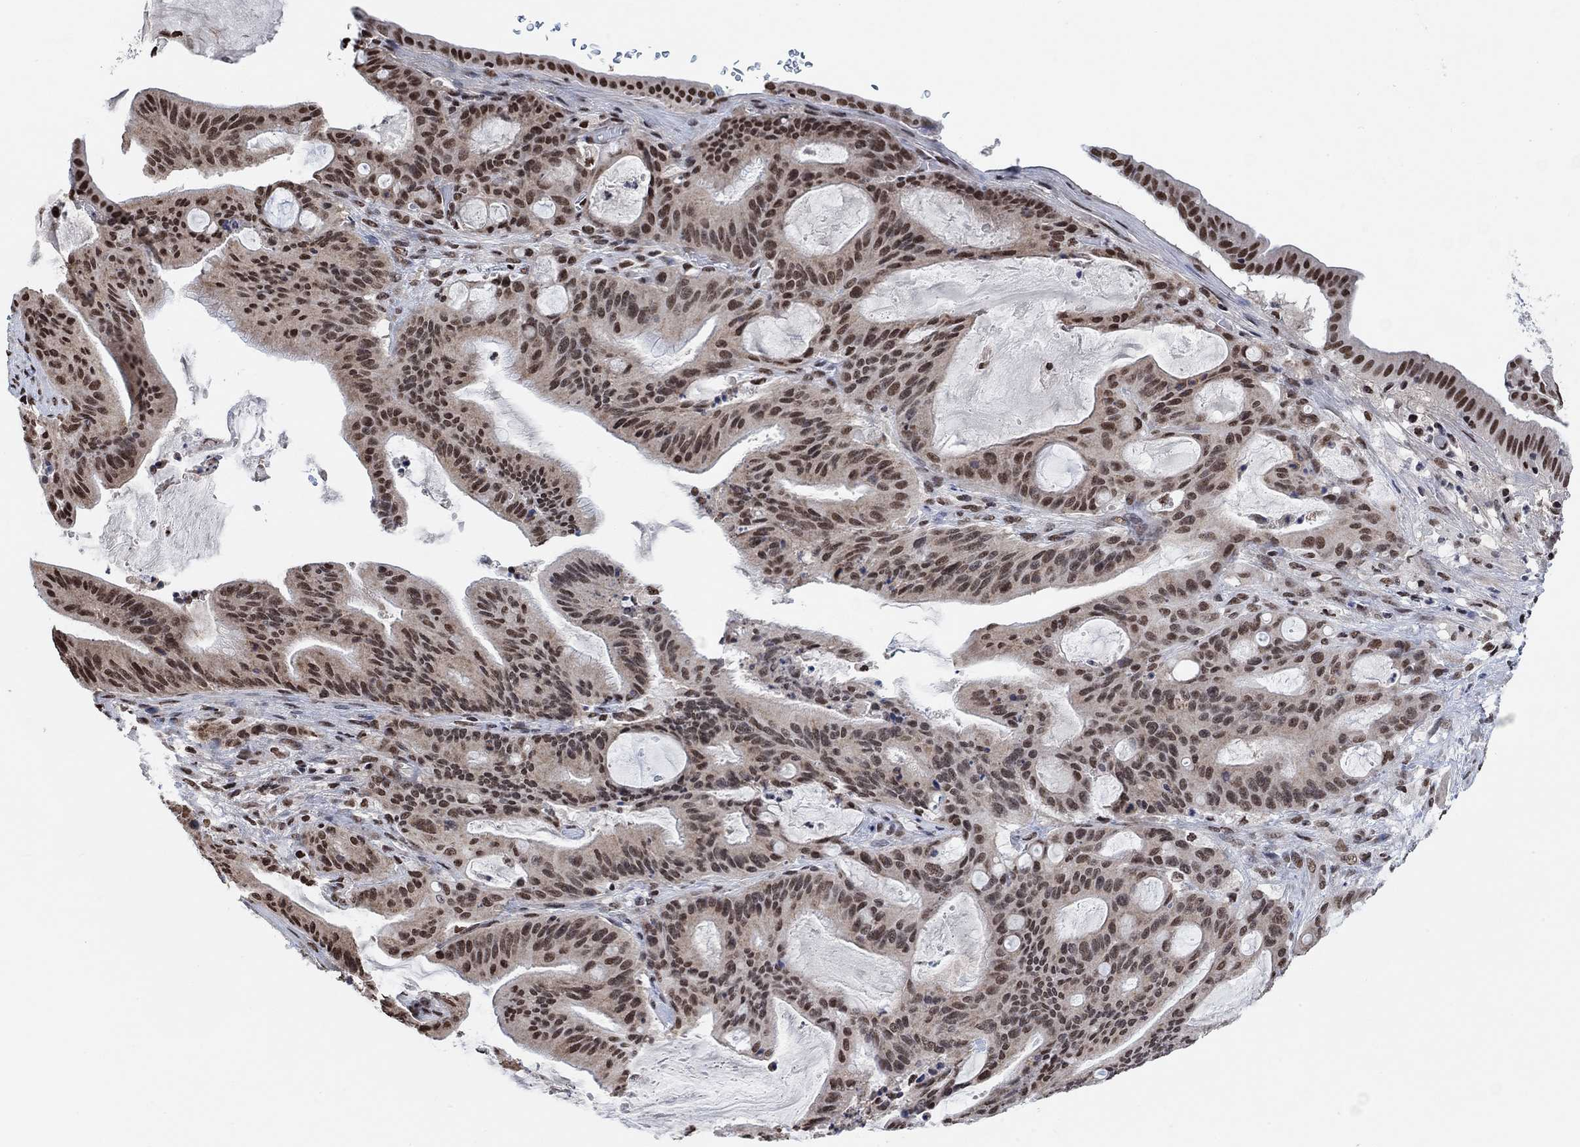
{"staining": {"intensity": "moderate", "quantity": ">75%", "location": "nuclear"}, "tissue": "liver cancer", "cell_type": "Tumor cells", "image_type": "cancer", "snomed": [{"axis": "morphology", "description": "Cholangiocarcinoma"}, {"axis": "topography", "description": "Liver"}], "caption": "Immunohistochemistry image of human liver cancer stained for a protein (brown), which displays medium levels of moderate nuclear expression in about >75% of tumor cells.", "gene": "USP39", "patient": {"sex": "female", "age": 73}}